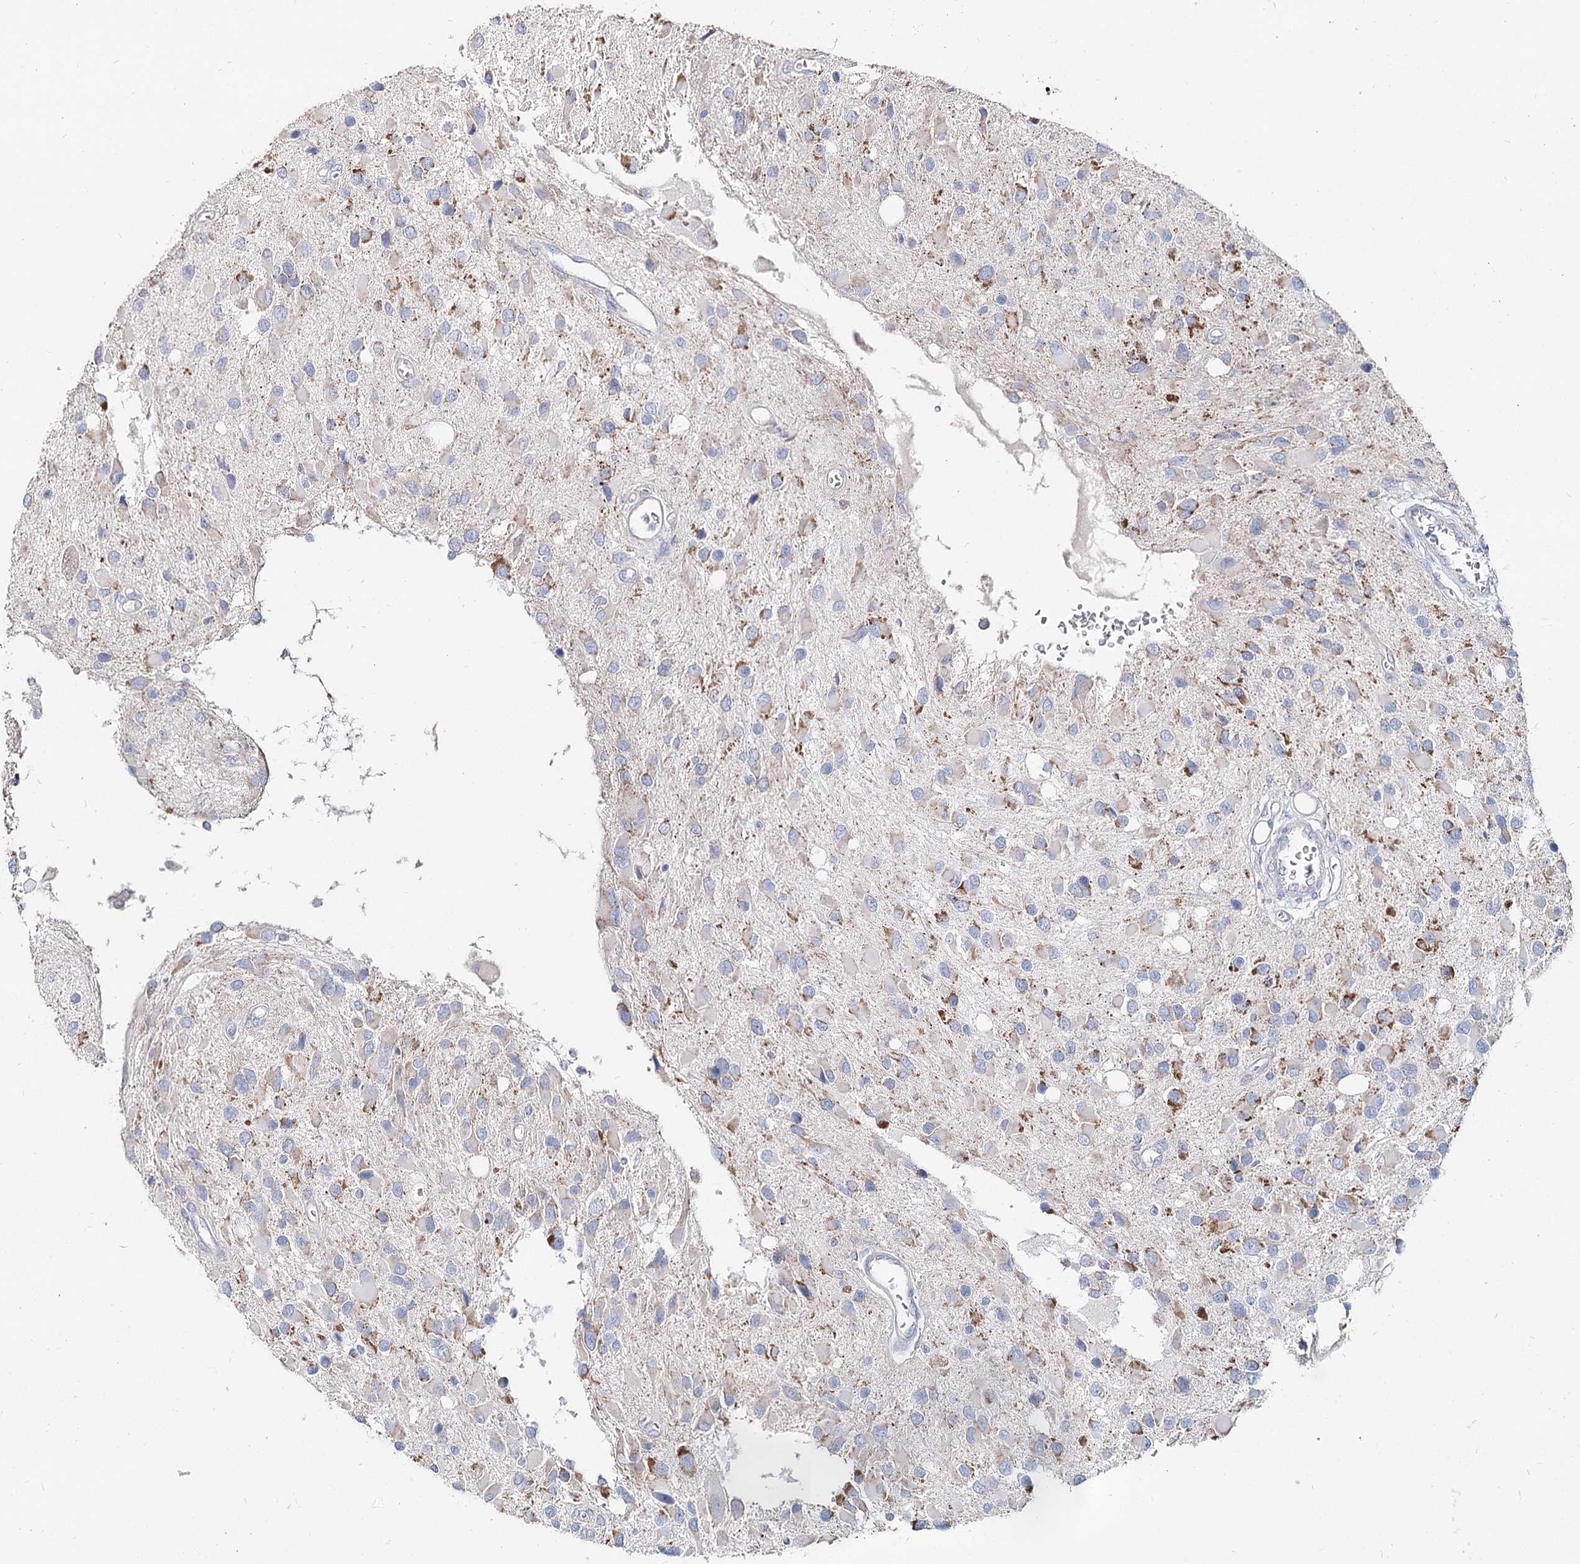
{"staining": {"intensity": "moderate", "quantity": "25%-75%", "location": "cytoplasmic/membranous"}, "tissue": "glioma", "cell_type": "Tumor cells", "image_type": "cancer", "snomed": [{"axis": "morphology", "description": "Glioma, malignant, High grade"}, {"axis": "topography", "description": "Brain"}], "caption": "This photomicrograph displays IHC staining of high-grade glioma (malignant), with medium moderate cytoplasmic/membranous expression in approximately 25%-75% of tumor cells.", "gene": "MCCC2", "patient": {"sex": "male", "age": 53}}